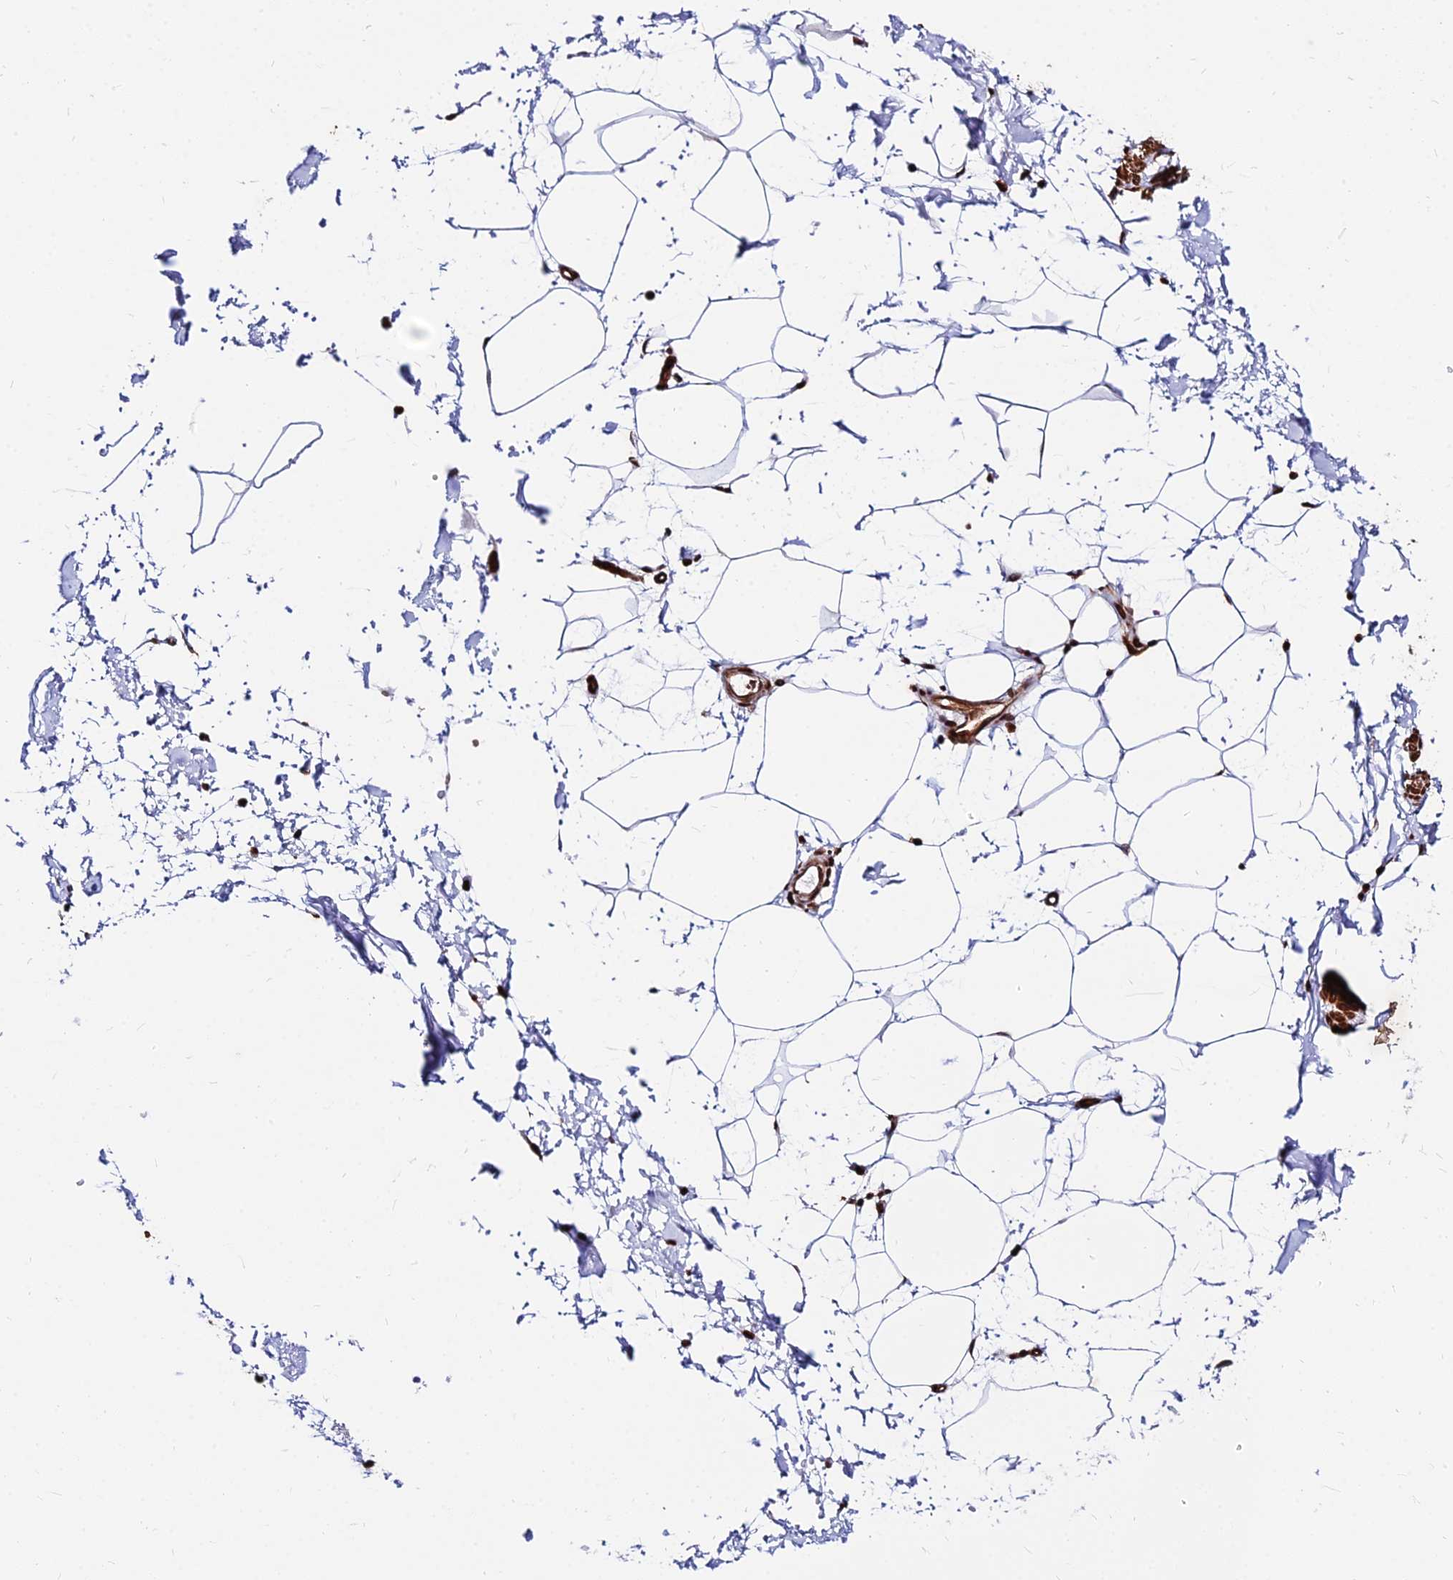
{"staining": {"intensity": "moderate", "quantity": "25%-75%", "location": "nuclear"}, "tissue": "adipose tissue", "cell_type": "Adipocytes", "image_type": "normal", "snomed": [{"axis": "morphology", "description": "Normal tissue, NOS"}, {"axis": "topography", "description": "Soft tissue"}, {"axis": "topography", "description": "Adipose tissue"}, {"axis": "topography", "description": "Vascular tissue"}, {"axis": "topography", "description": "Peripheral nerve tissue"}], "caption": "Protein staining demonstrates moderate nuclear staining in approximately 25%-75% of adipocytes in benign adipose tissue. The protein is stained brown, and the nuclei are stained in blue (DAB (3,3'-diaminobenzidine) IHC with brightfield microscopy, high magnification).", "gene": "NYAP2", "patient": {"sex": "male", "age": 74}}